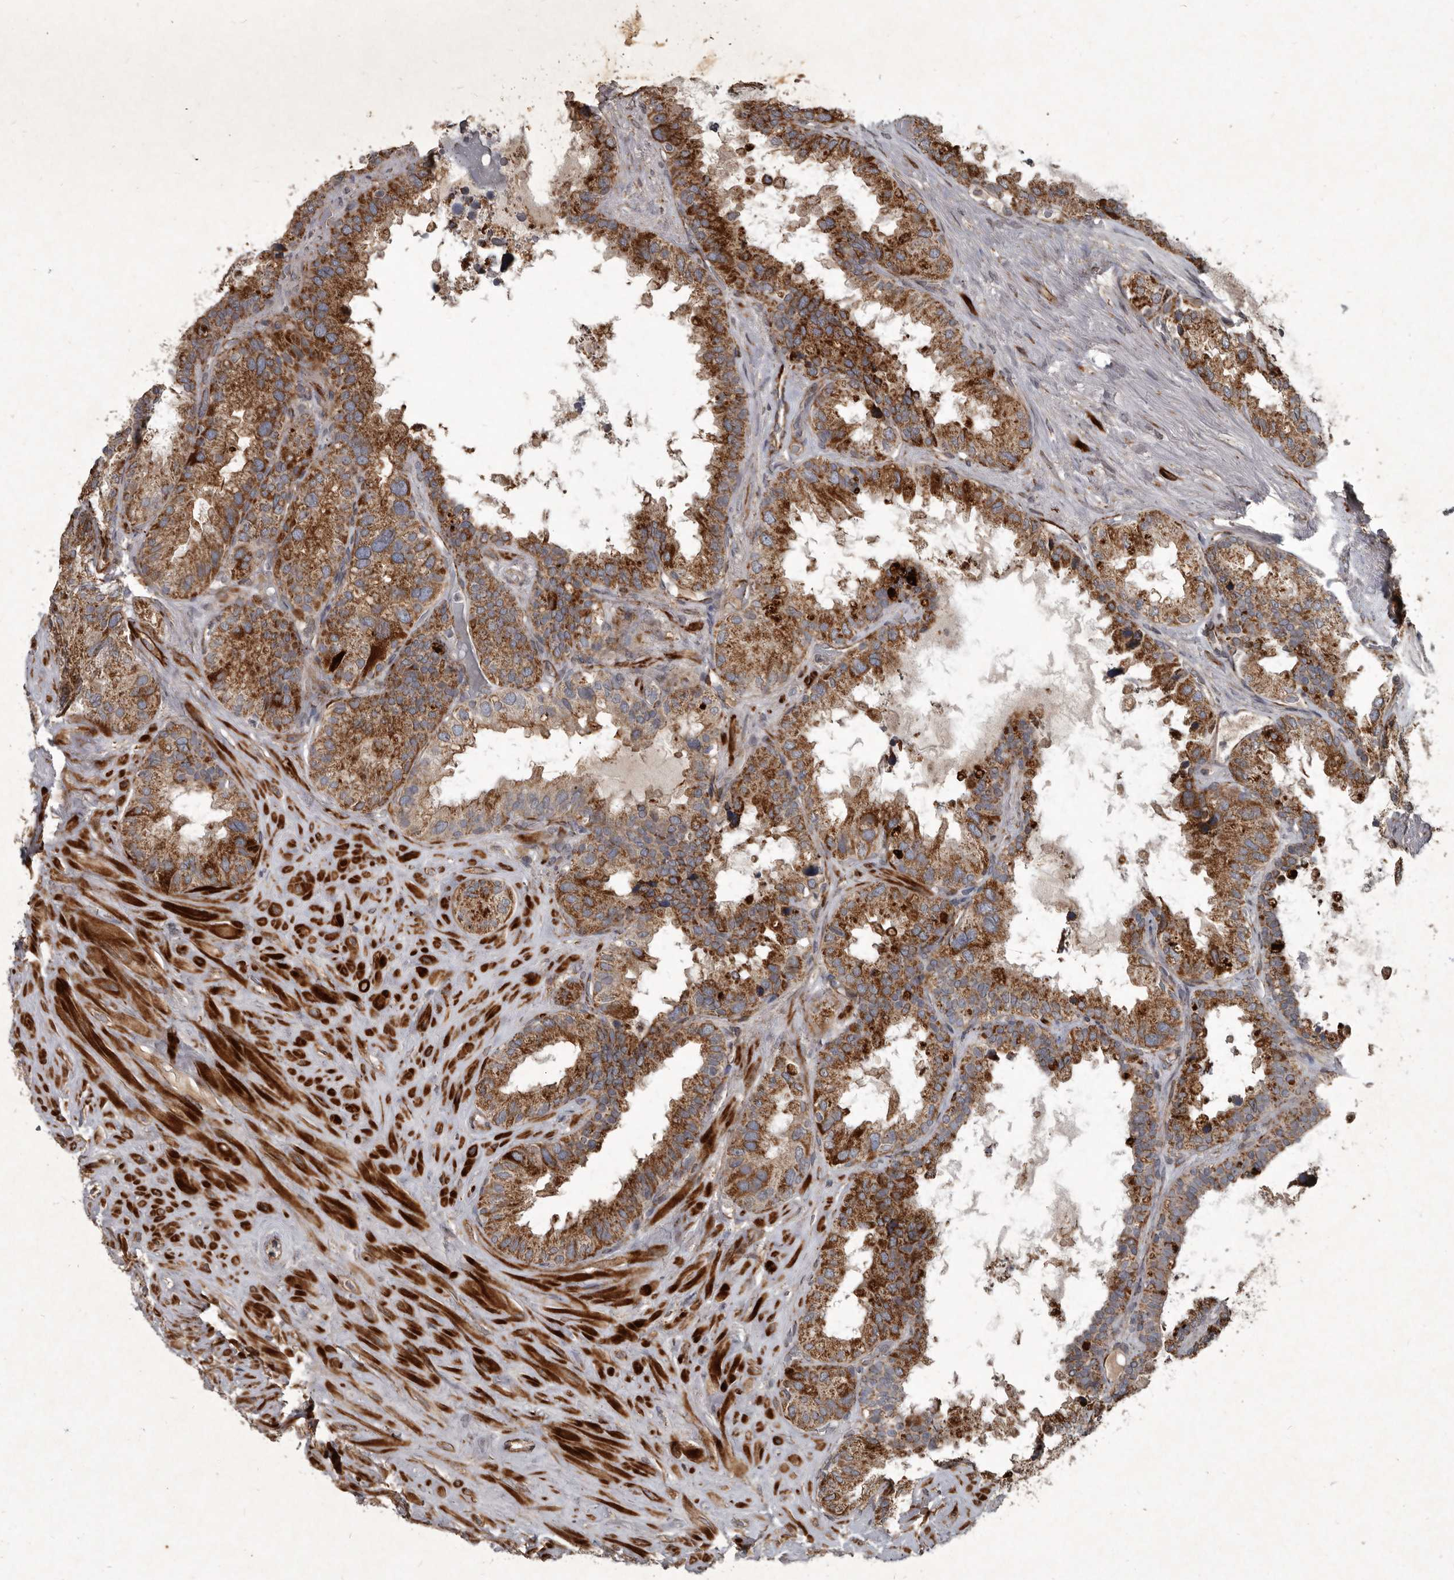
{"staining": {"intensity": "moderate", "quantity": ">75%", "location": "cytoplasmic/membranous"}, "tissue": "seminal vesicle", "cell_type": "Glandular cells", "image_type": "normal", "snomed": [{"axis": "morphology", "description": "Normal tissue, NOS"}, {"axis": "topography", "description": "Seminal veicle"}], "caption": "An image of seminal vesicle stained for a protein shows moderate cytoplasmic/membranous brown staining in glandular cells. Nuclei are stained in blue.", "gene": "MRPS15", "patient": {"sex": "male", "age": 80}}